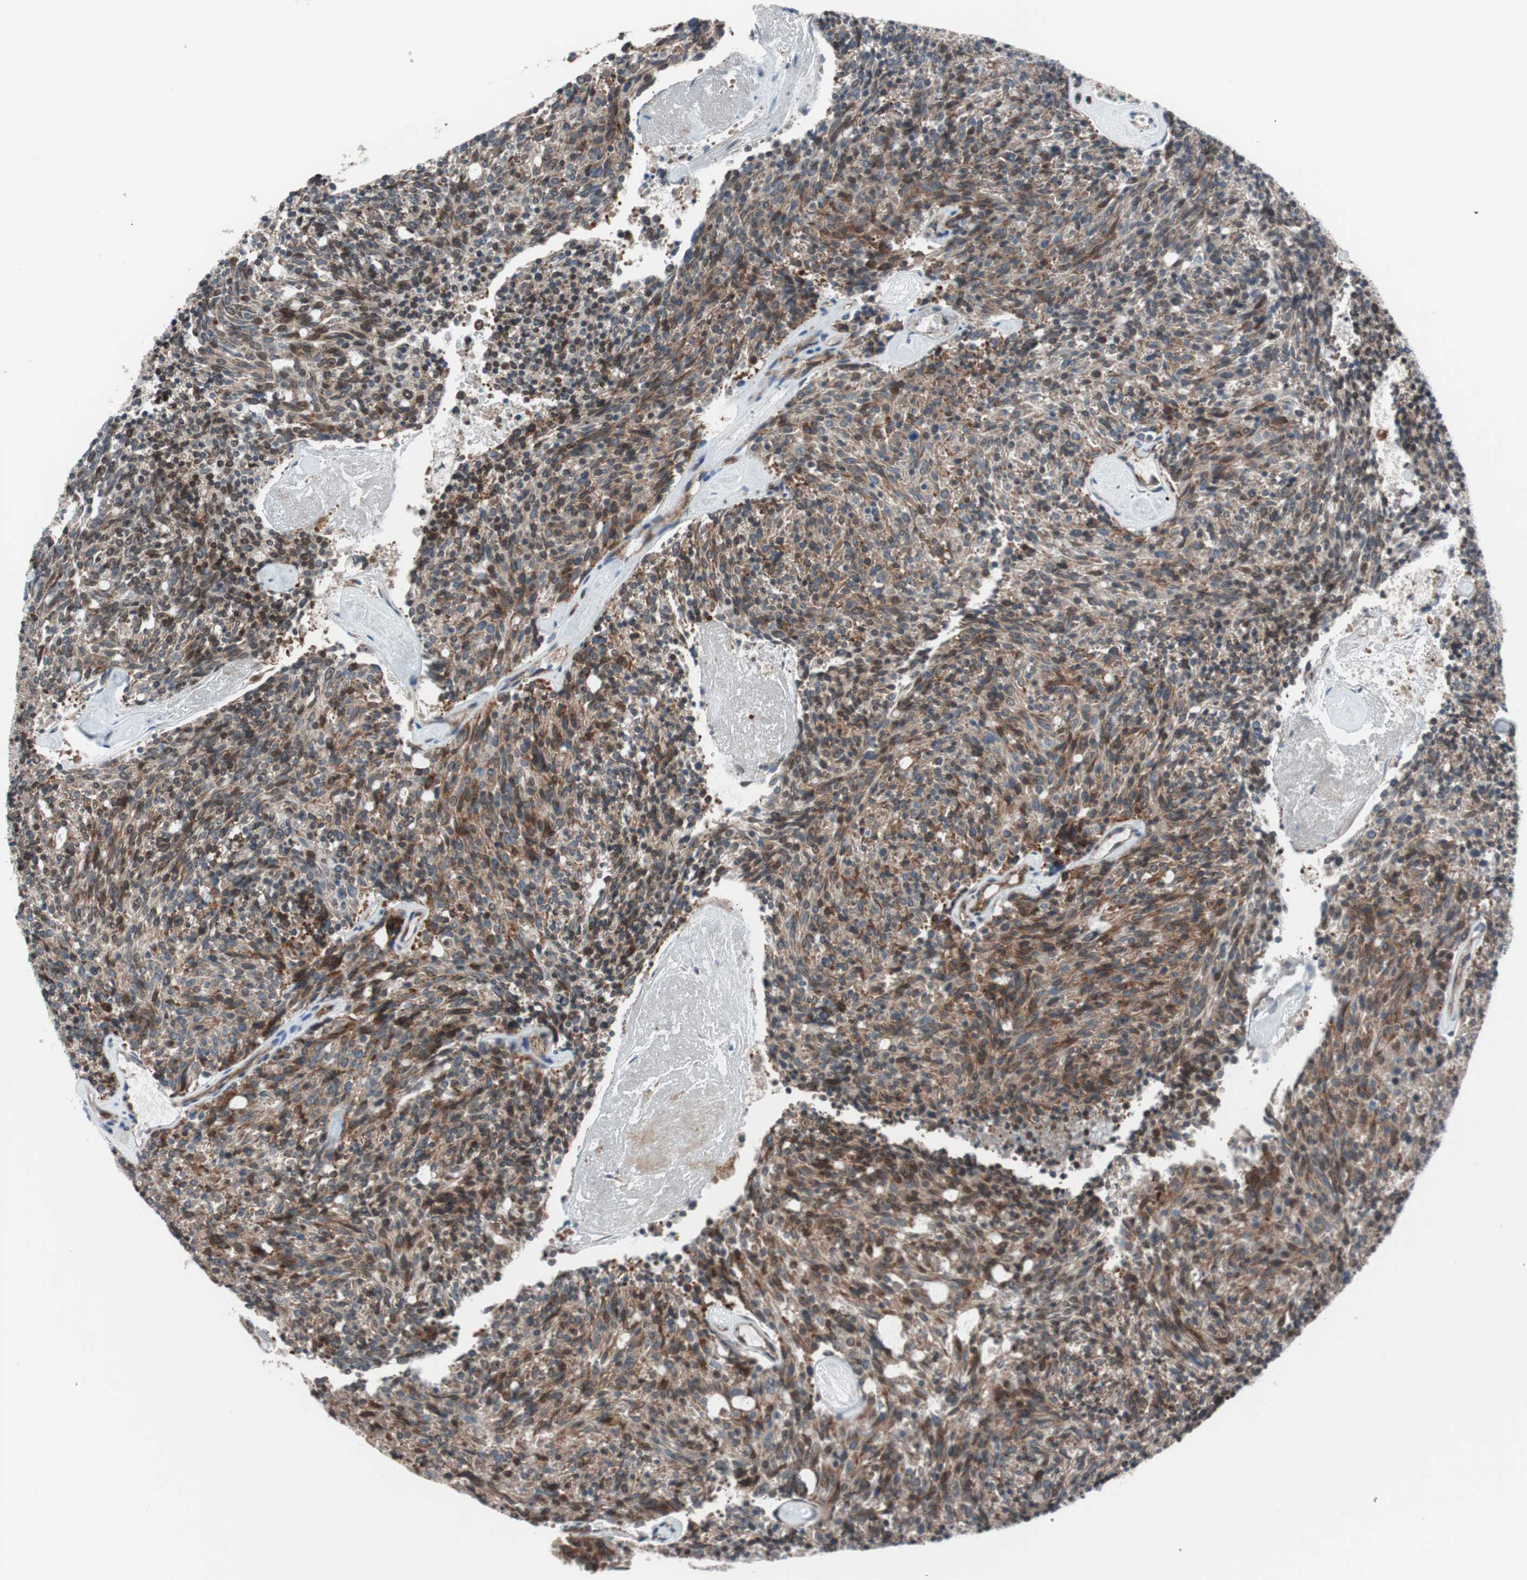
{"staining": {"intensity": "strong", "quantity": ">75%", "location": "cytoplasmic/membranous"}, "tissue": "carcinoid", "cell_type": "Tumor cells", "image_type": "cancer", "snomed": [{"axis": "morphology", "description": "Carcinoid, malignant, NOS"}, {"axis": "topography", "description": "Pancreas"}], "caption": "High-power microscopy captured an immunohistochemistry histopathology image of carcinoid, revealing strong cytoplasmic/membranous expression in about >75% of tumor cells. Immunohistochemistry (ihc) stains the protein of interest in brown and the nuclei are stained blue.", "gene": "CCL14", "patient": {"sex": "female", "age": 54}}